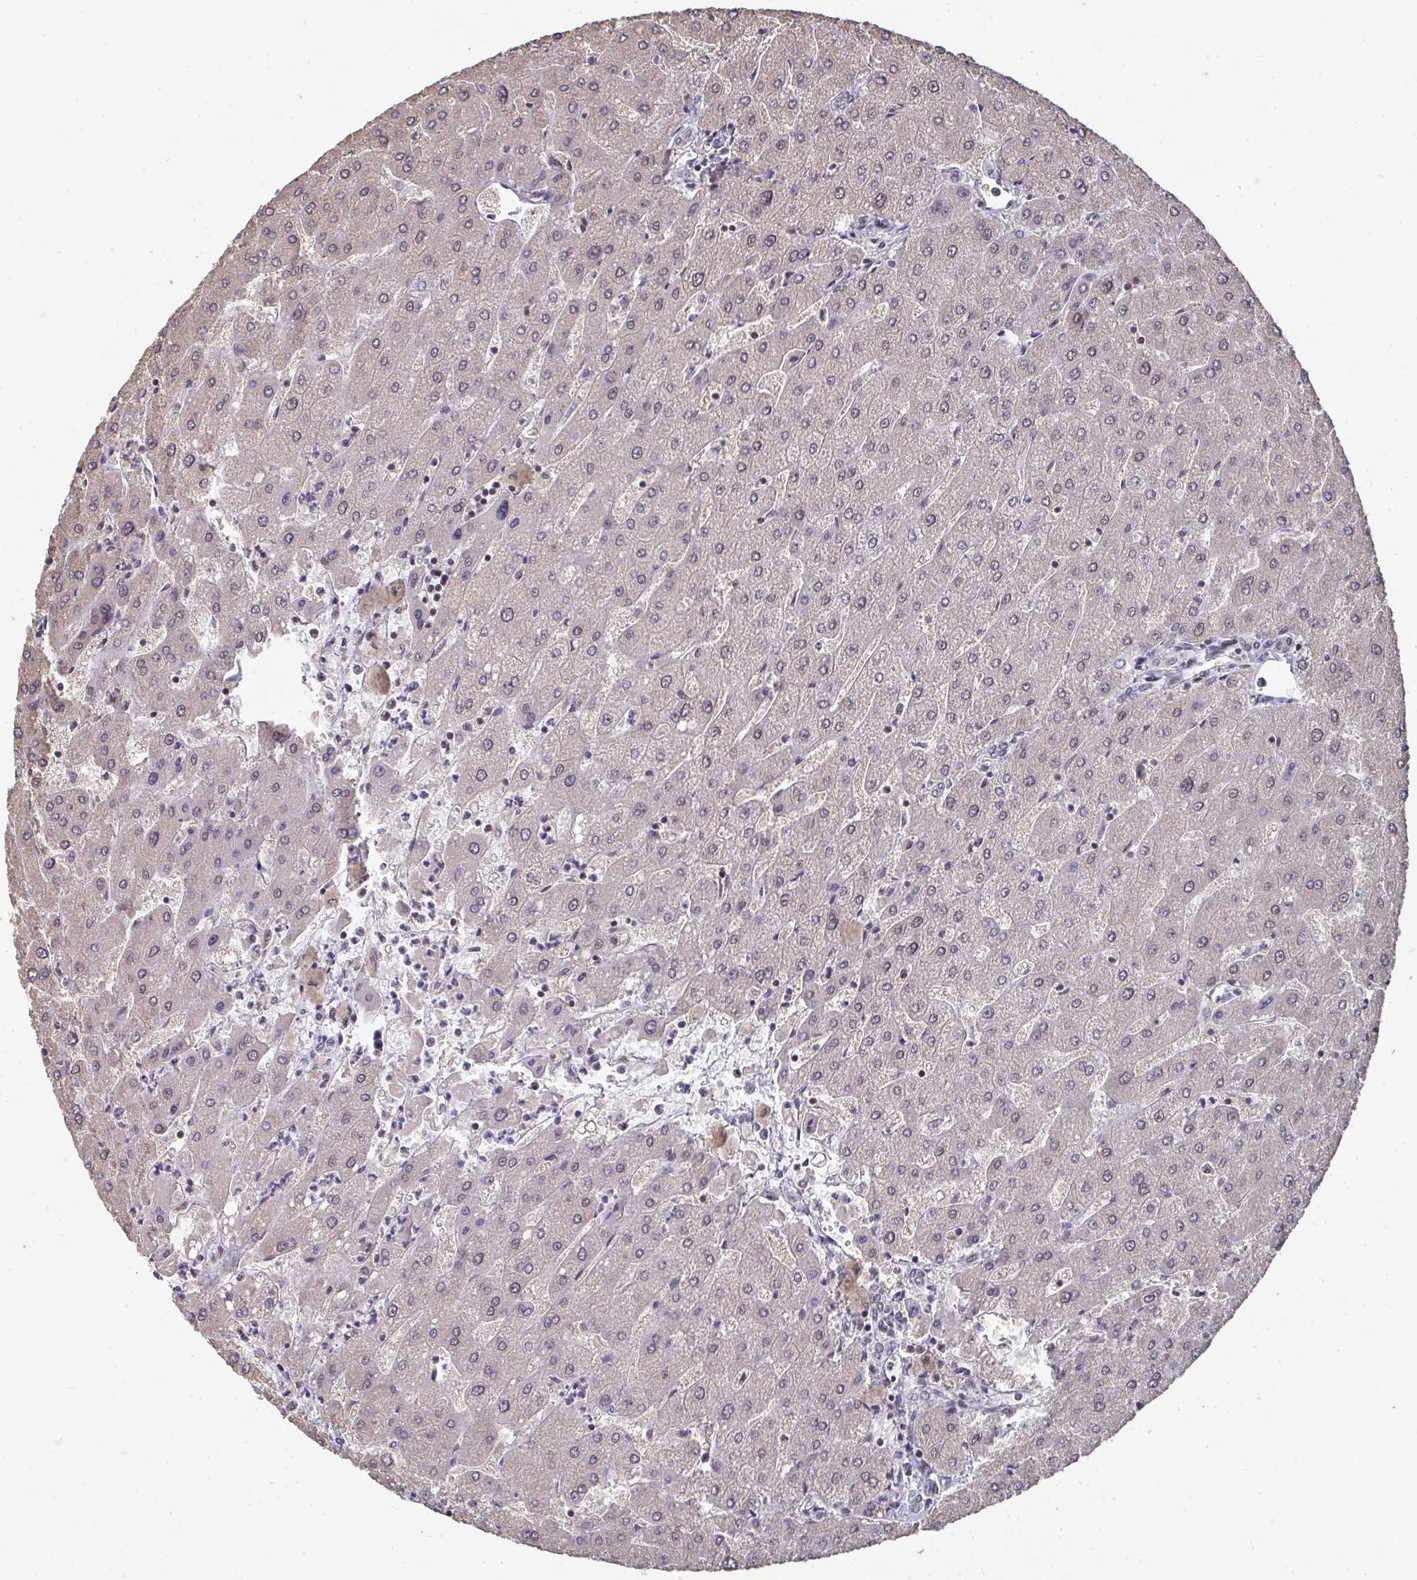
{"staining": {"intensity": "negative", "quantity": "none", "location": "none"}, "tissue": "liver", "cell_type": "Cholangiocytes", "image_type": "normal", "snomed": [{"axis": "morphology", "description": "Normal tissue, NOS"}, {"axis": "topography", "description": "Liver"}], "caption": "IHC histopathology image of normal liver: human liver stained with DAB demonstrates no significant protein positivity in cholangiocytes.", "gene": "ATF1", "patient": {"sex": "male", "age": 67}}